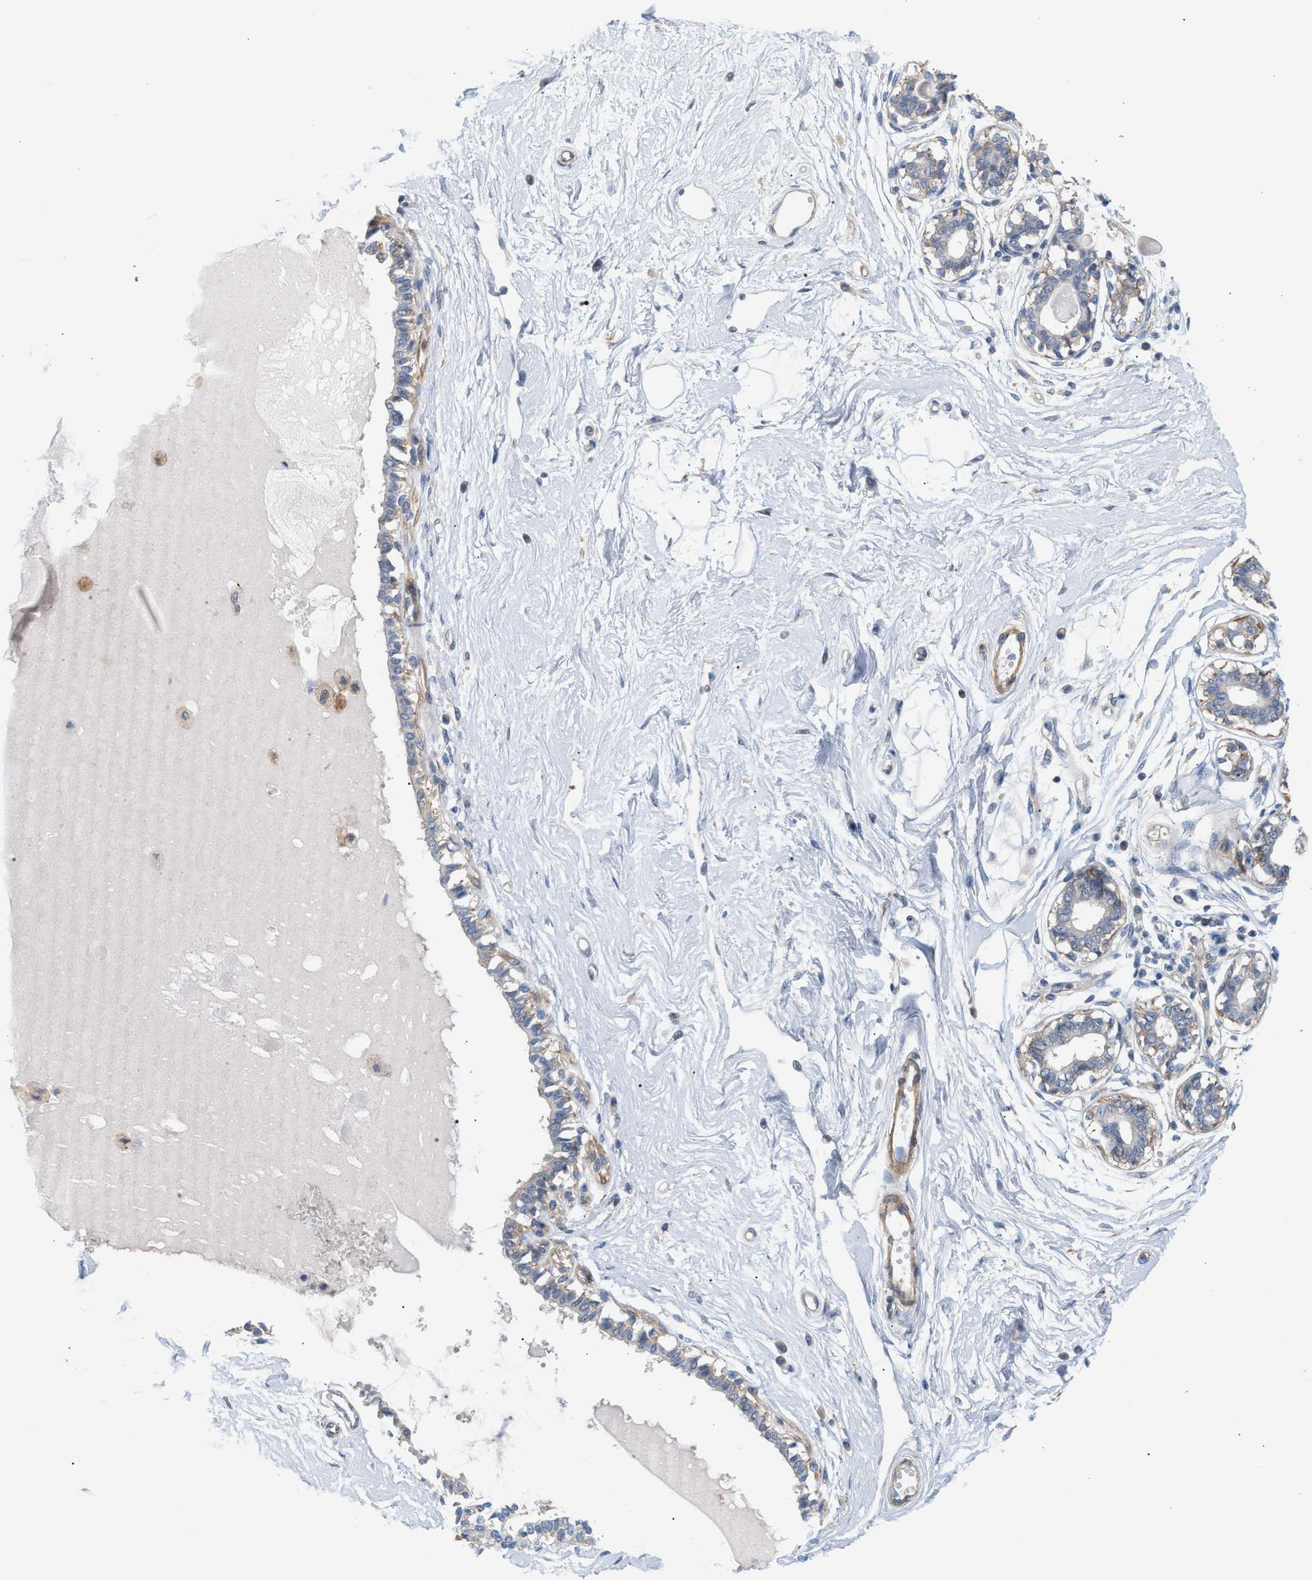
{"staining": {"intensity": "negative", "quantity": "none", "location": "none"}, "tissue": "breast", "cell_type": "Adipocytes", "image_type": "normal", "snomed": [{"axis": "morphology", "description": "Normal tissue, NOS"}, {"axis": "topography", "description": "Breast"}], "caption": "Normal breast was stained to show a protein in brown. There is no significant expression in adipocytes. Brightfield microscopy of IHC stained with DAB (brown) and hematoxylin (blue), captured at high magnification.", "gene": "LRCH1", "patient": {"sex": "female", "age": 45}}